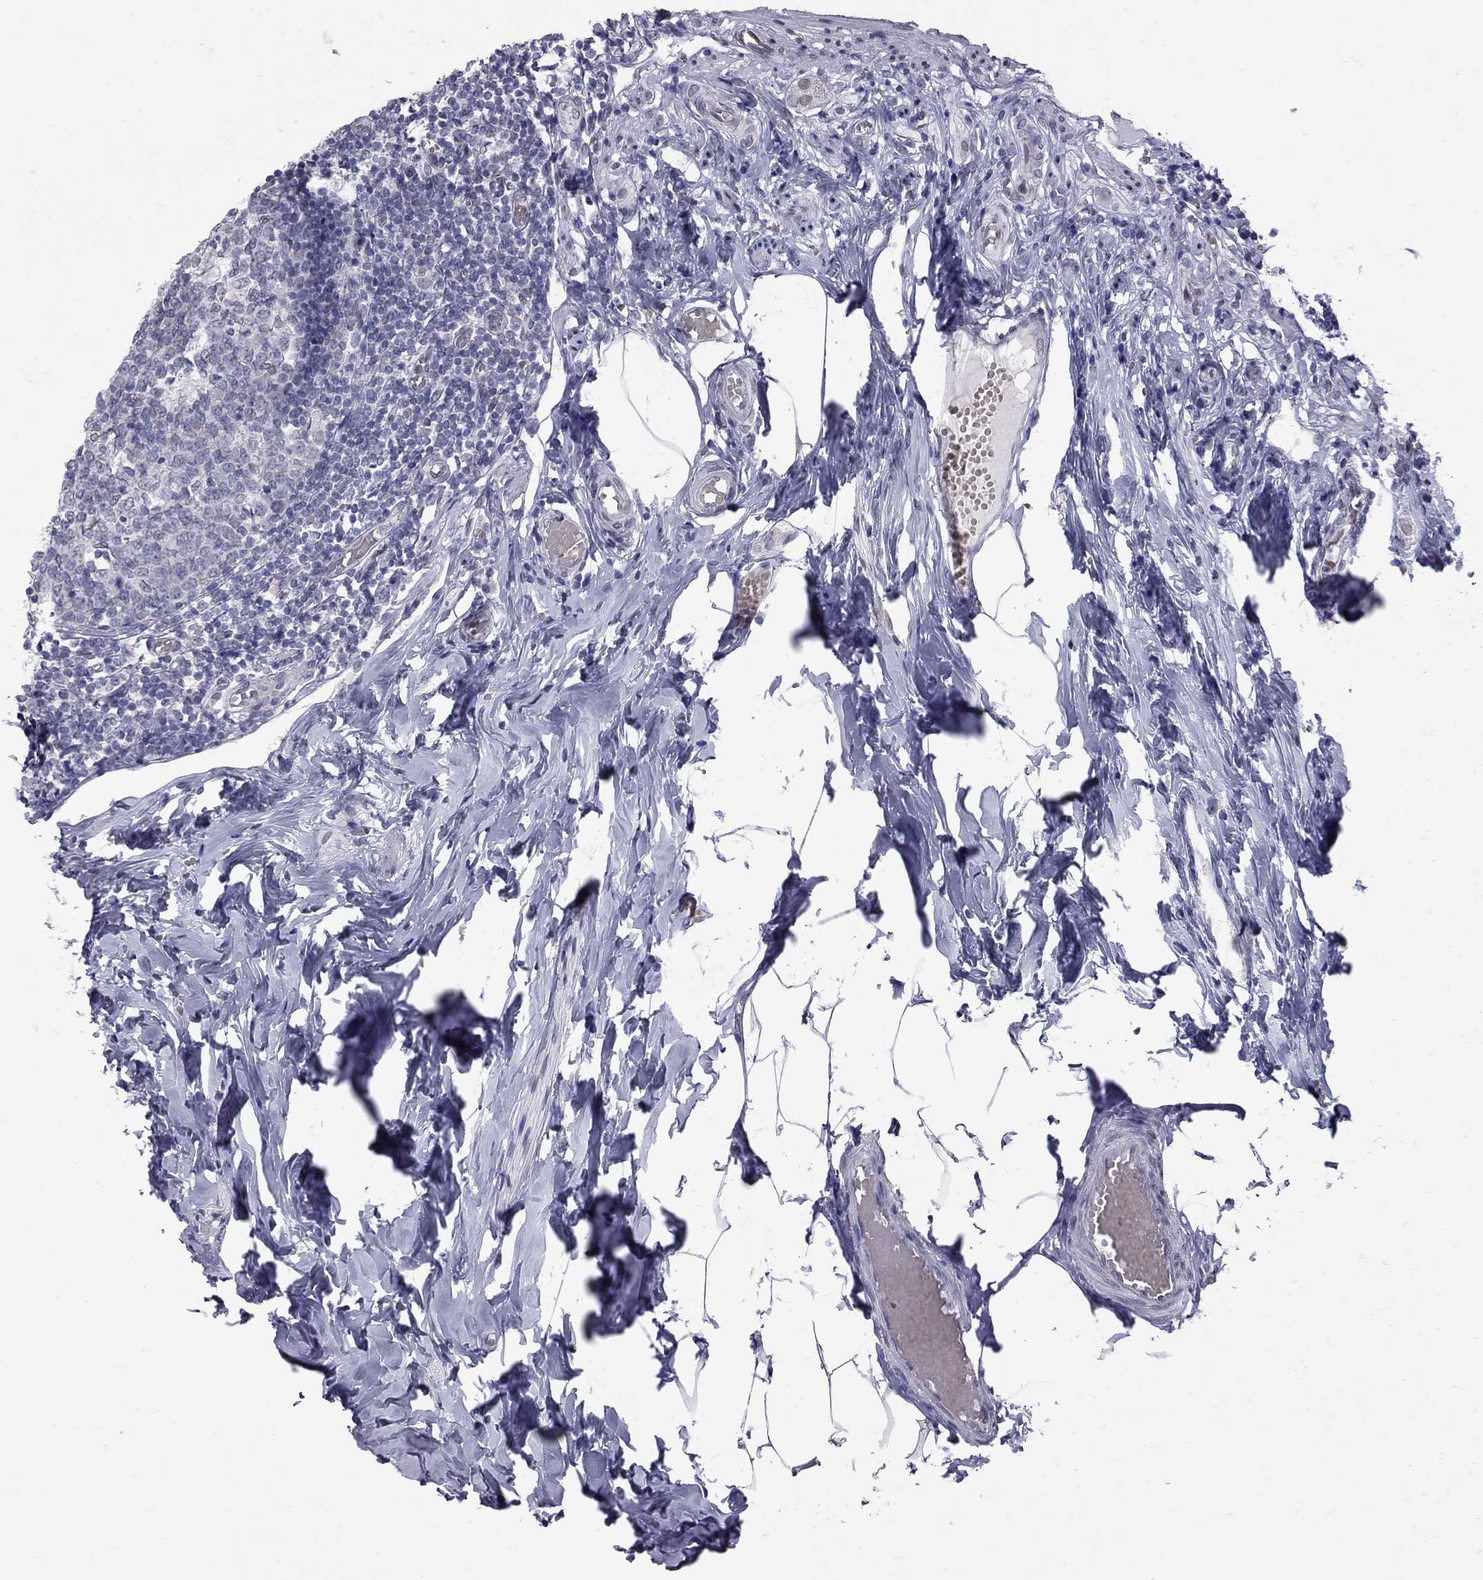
{"staining": {"intensity": "negative", "quantity": "none", "location": "none"}, "tissue": "appendix", "cell_type": "Glandular cells", "image_type": "normal", "snomed": [{"axis": "morphology", "description": "Normal tissue, NOS"}, {"axis": "topography", "description": "Appendix"}], "caption": "Immunohistochemistry of unremarkable appendix shows no staining in glandular cells.", "gene": "CLTCL1", "patient": {"sex": "female", "age": 32}}